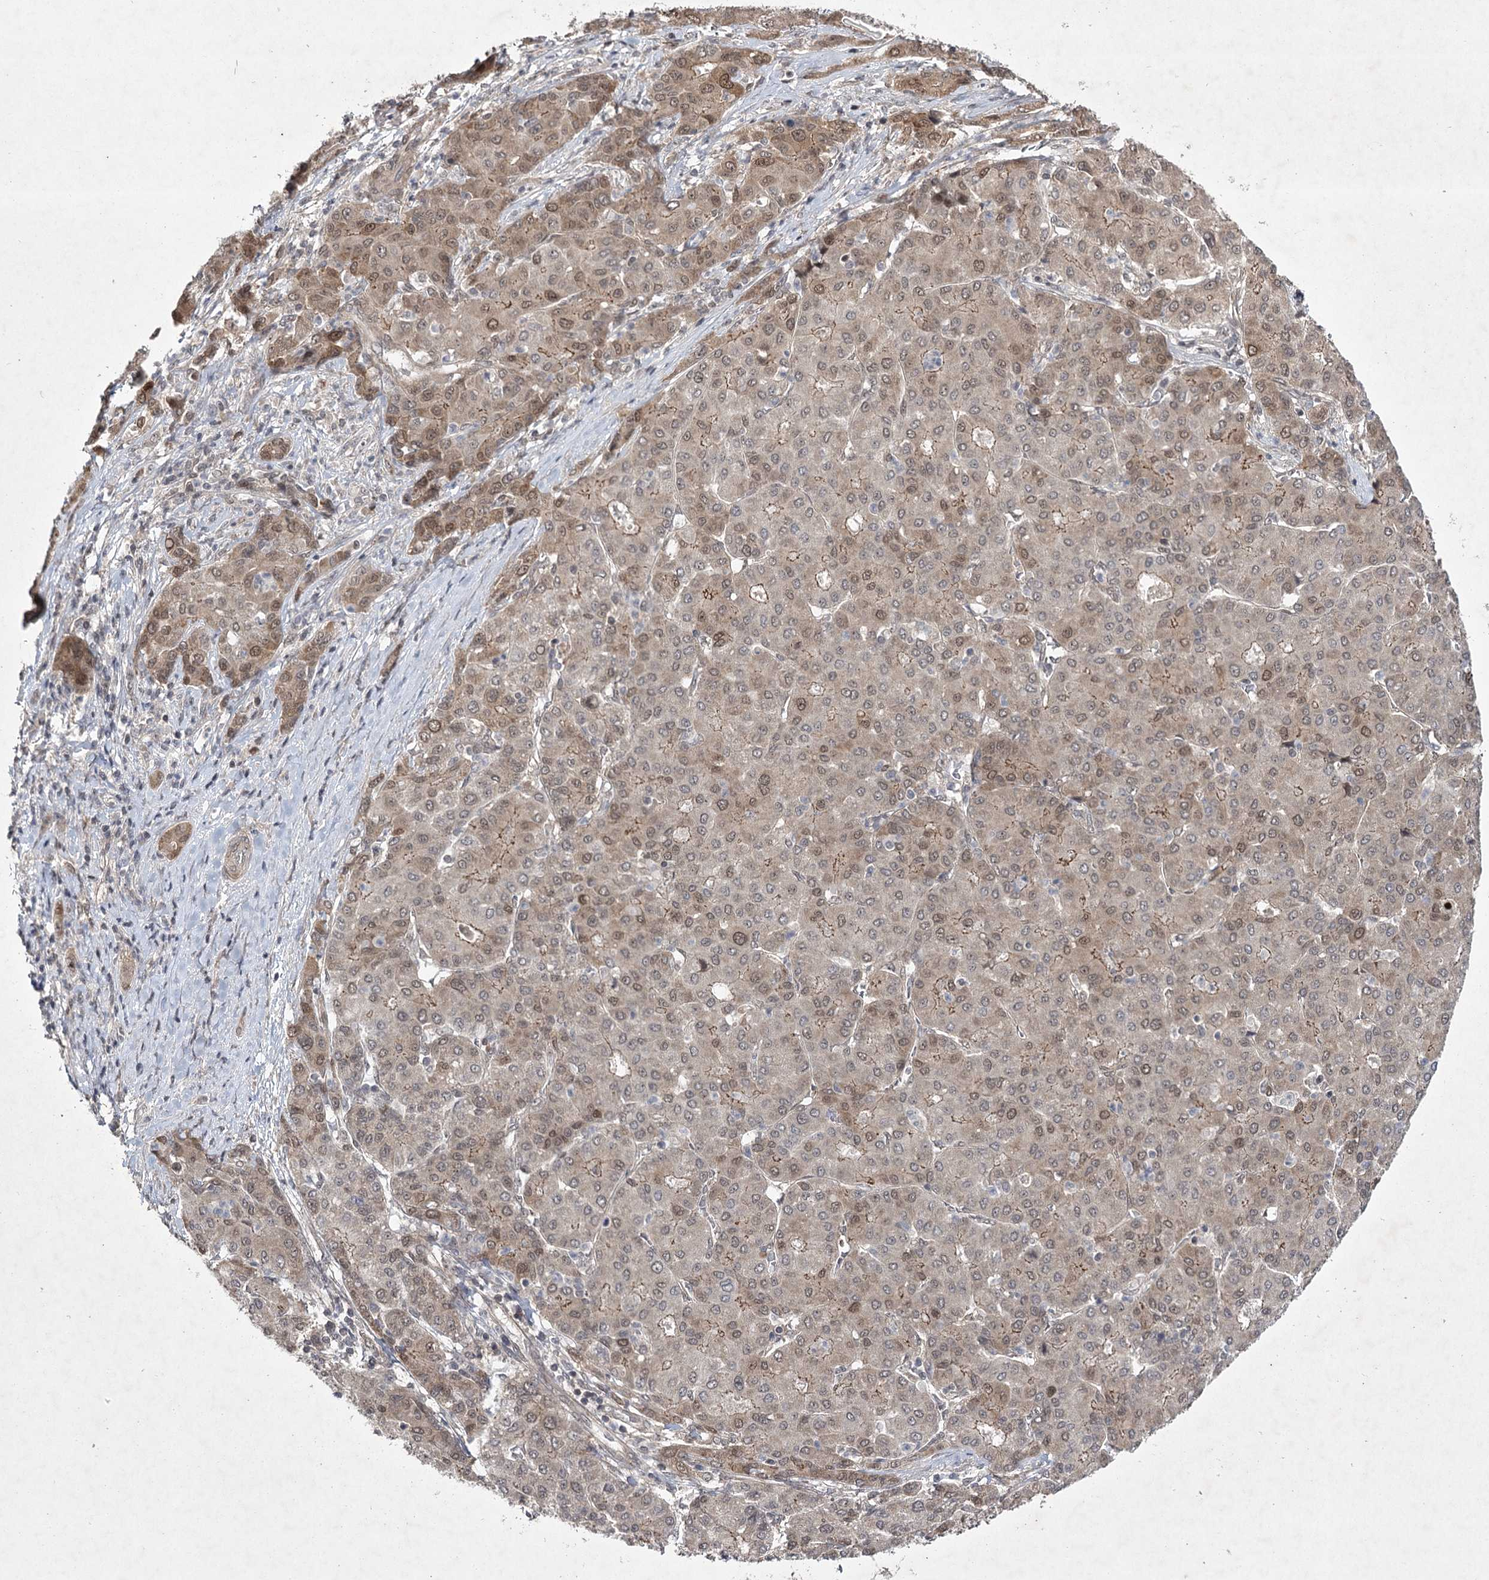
{"staining": {"intensity": "weak", "quantity": "25%-75%", "location": "cytoplasmic/membranous,nuclear"}, "tissue": "liver cancer", "cell_type": "Tumor cells", "image_type": "cancer", "snomed": [{"axis": "morphology", "description": "Carcinoma, Hepatocellular, NOS"}, {"axis": "topography", "description": "Liver"}], "caption": "DAB immunohistochemical staining of hepatocellular carcinoma (liver) displays weak cytoplasmic/membranous and nuclear protein expression in about 25%-75% of tumor cells.", "gene": "DCUN1D4", "patient": {"sex": "male", "age": 65}}